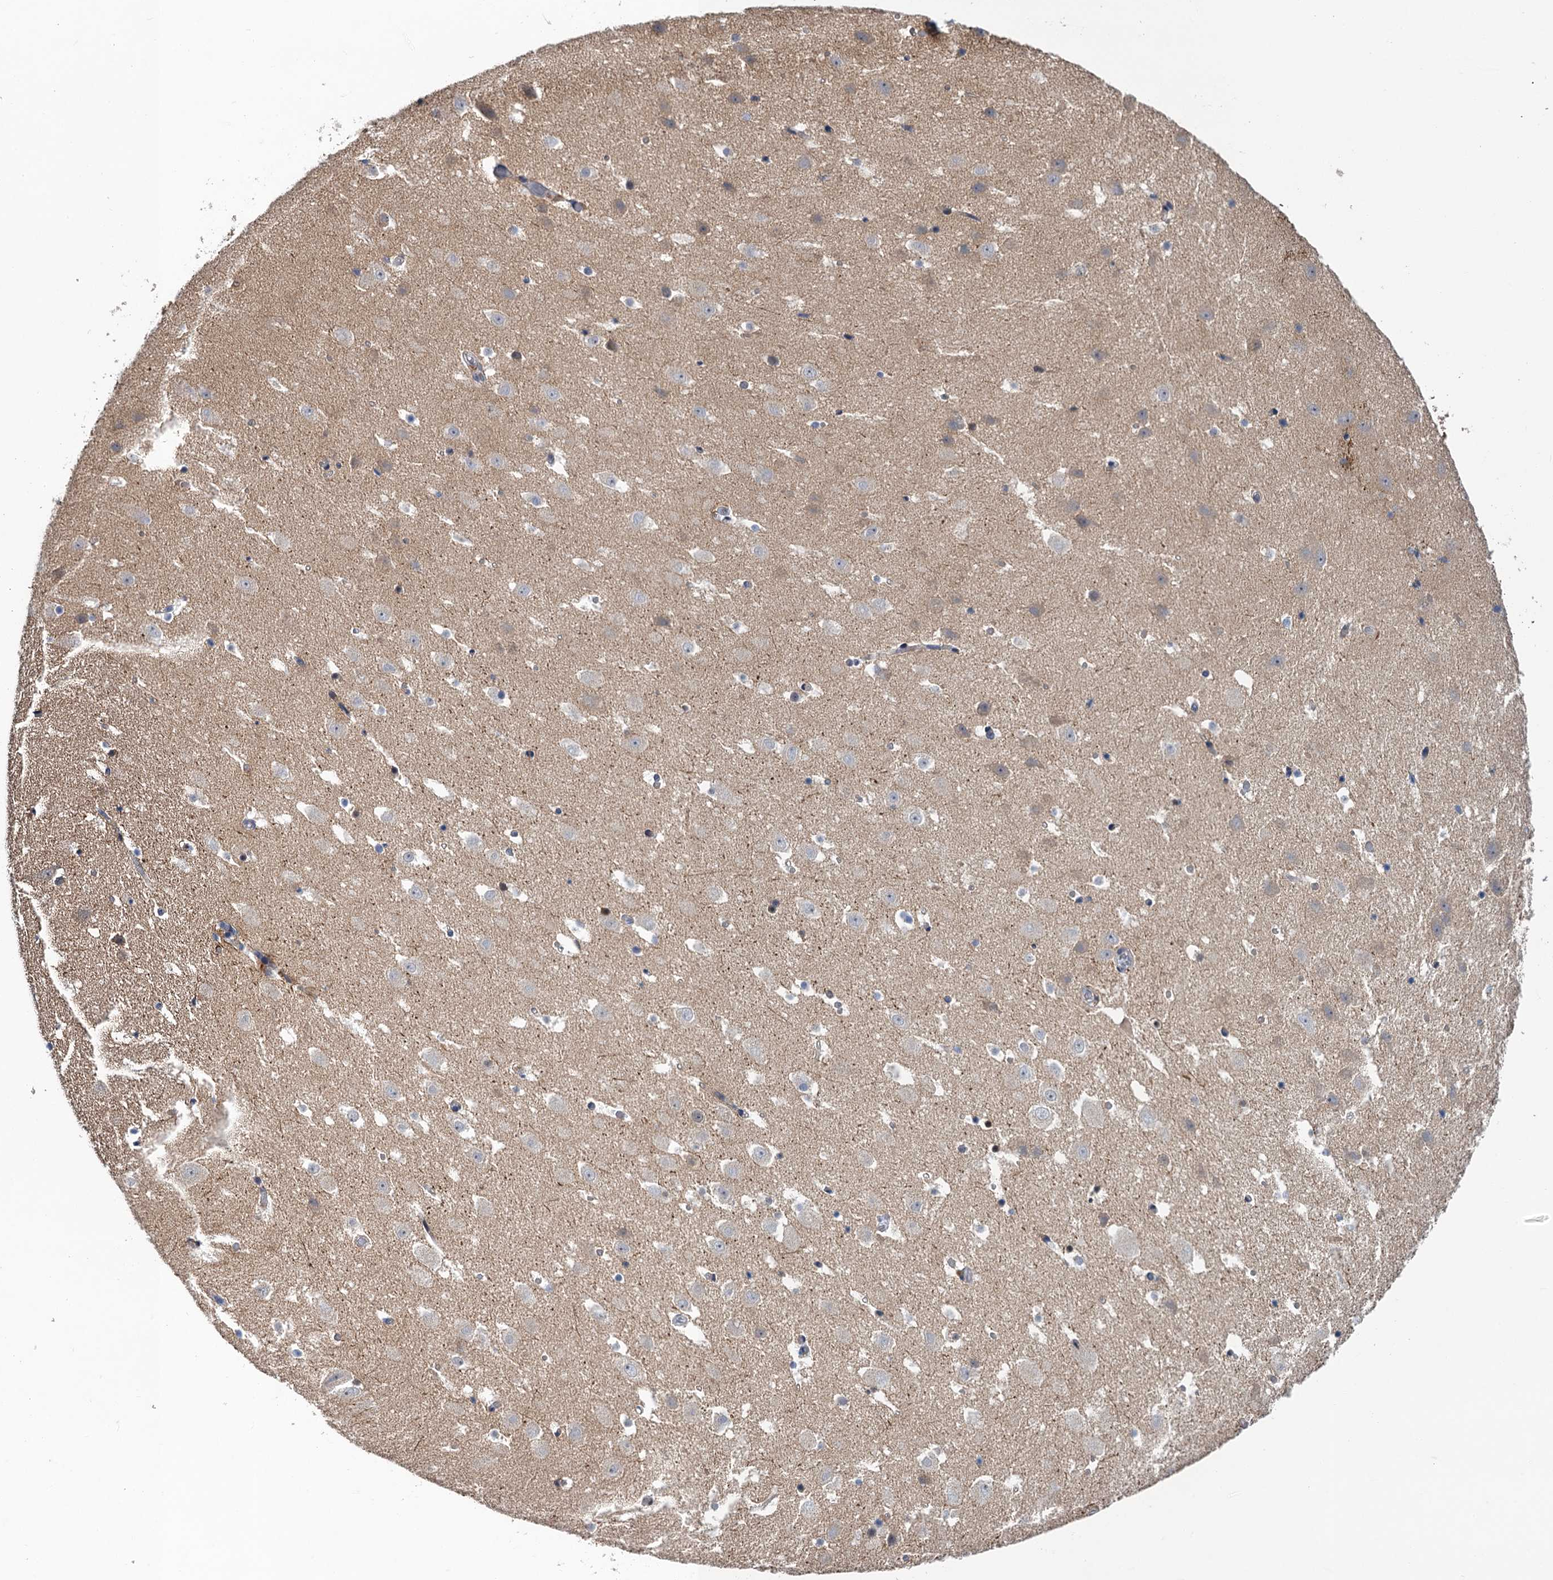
{"staining": {"intensity": "negative", "quantity": "none", "location": "none"}, "tissue": "hippocampus", "cell_type": "Glial cells", "image_type": "normal", "snomed": [{"axis": "morphology", "description": "Normal tissue, NOS"}, {"axis": "topography", "description": "Hippocampus"}], "caption": "Immunohistochemistry of unremarkable hippocampus shows no expression in glial cells. (Brightfield microscopy of DAB immunohistochemistry (IHC) at high magnification).", "gene": "MDM1", "patient": {"sex": "female", "age": 52}}